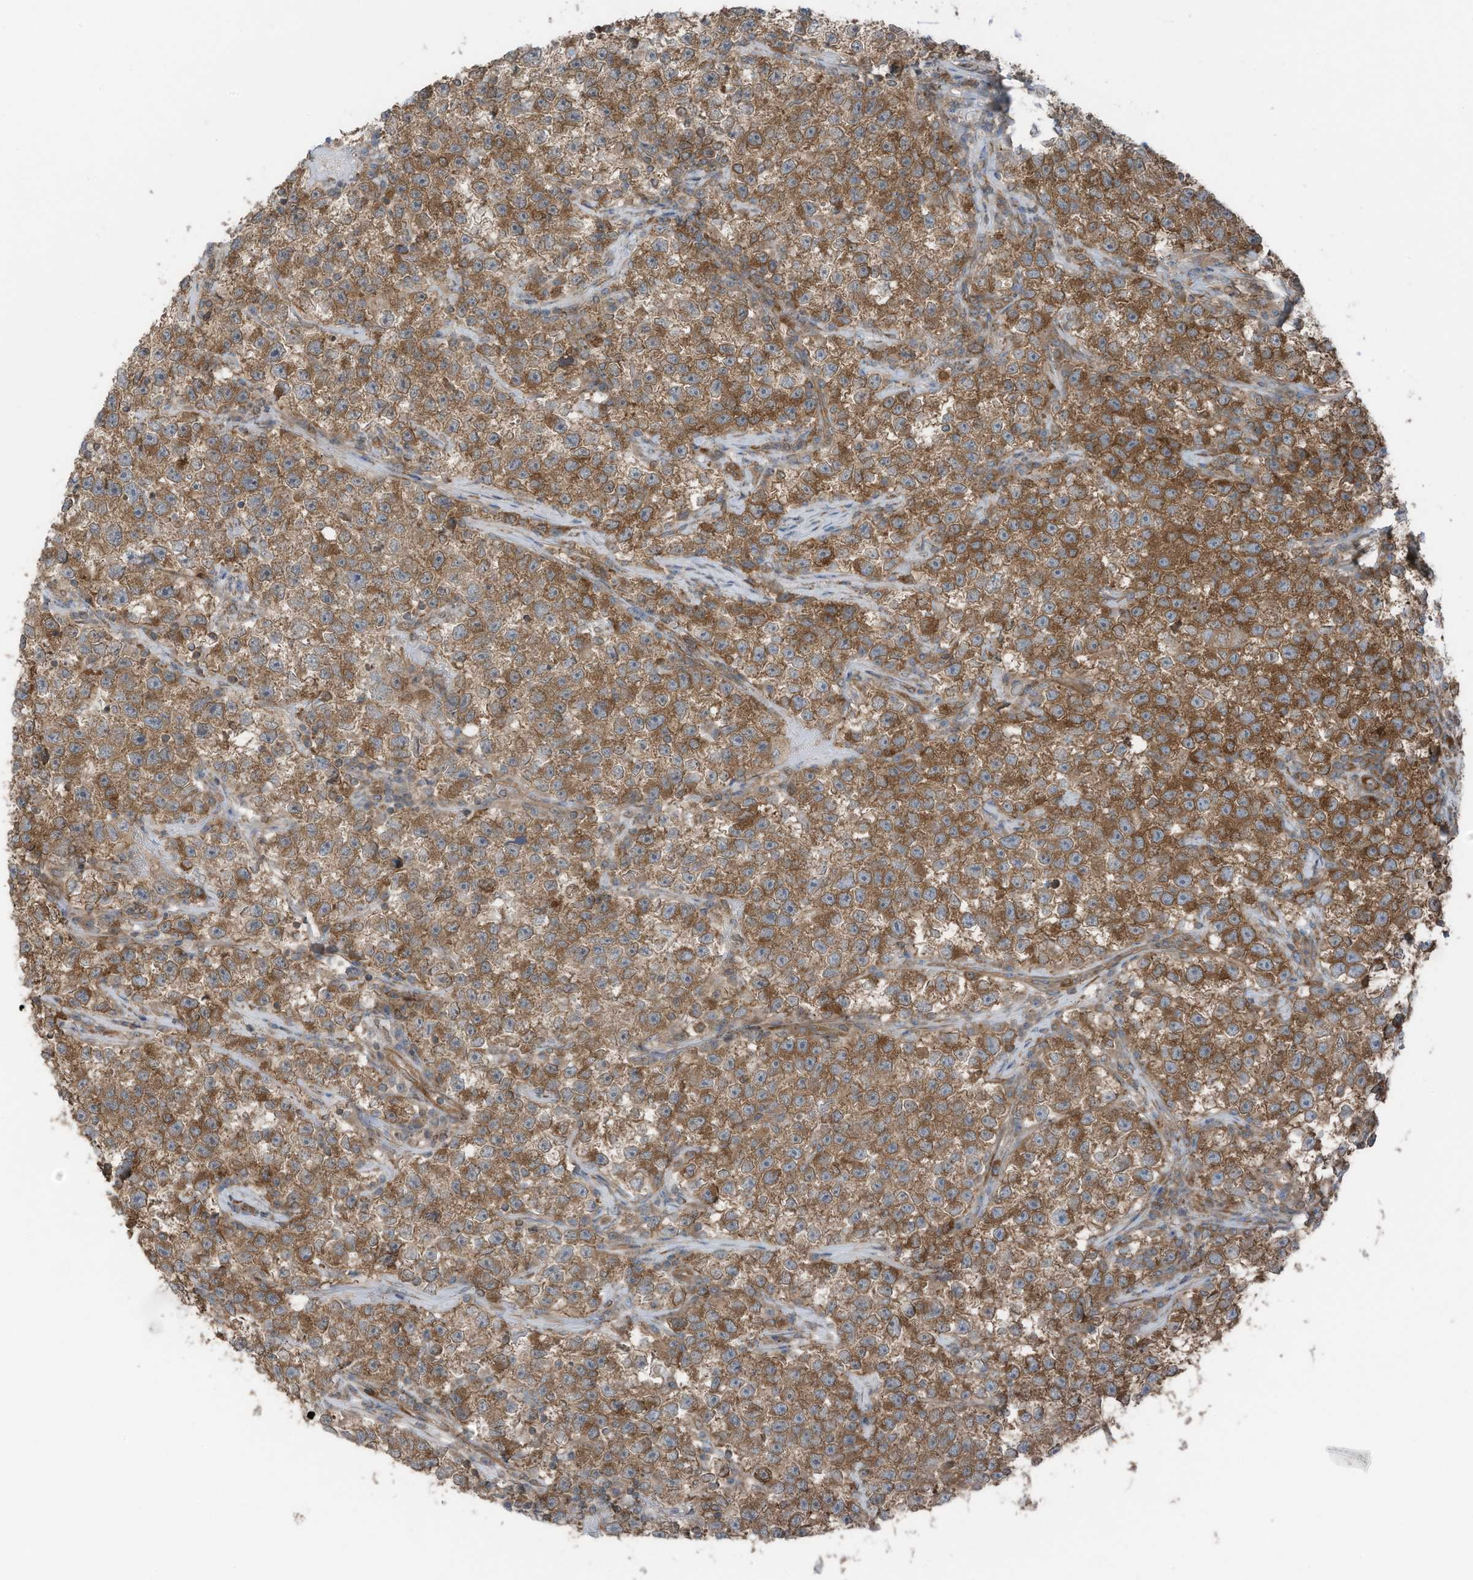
{"staining": {"intensity": "strong", "quantity": ">75%", "location": "cytoplasmic/membranous"}, "tissue": "testis cancer", "cell_type": "Tumor cells", "image_type": "cancer", "snomed": [{"axis": "morphology", "description": "Seminoma, NOS"}, {"axis": "topography", "description": "Testis"}], "caption": "High-magnification brightfield microscopy of seminoma (testis) stained with DAB (brown) and counterstained with hematoxylin (blue). tumor cells exhibit strong cytoplasmic/membranous staining is identified in about>75% of cells.", "gene": "TXNDC9", "patient": {"sex": "male", "age": 22}}